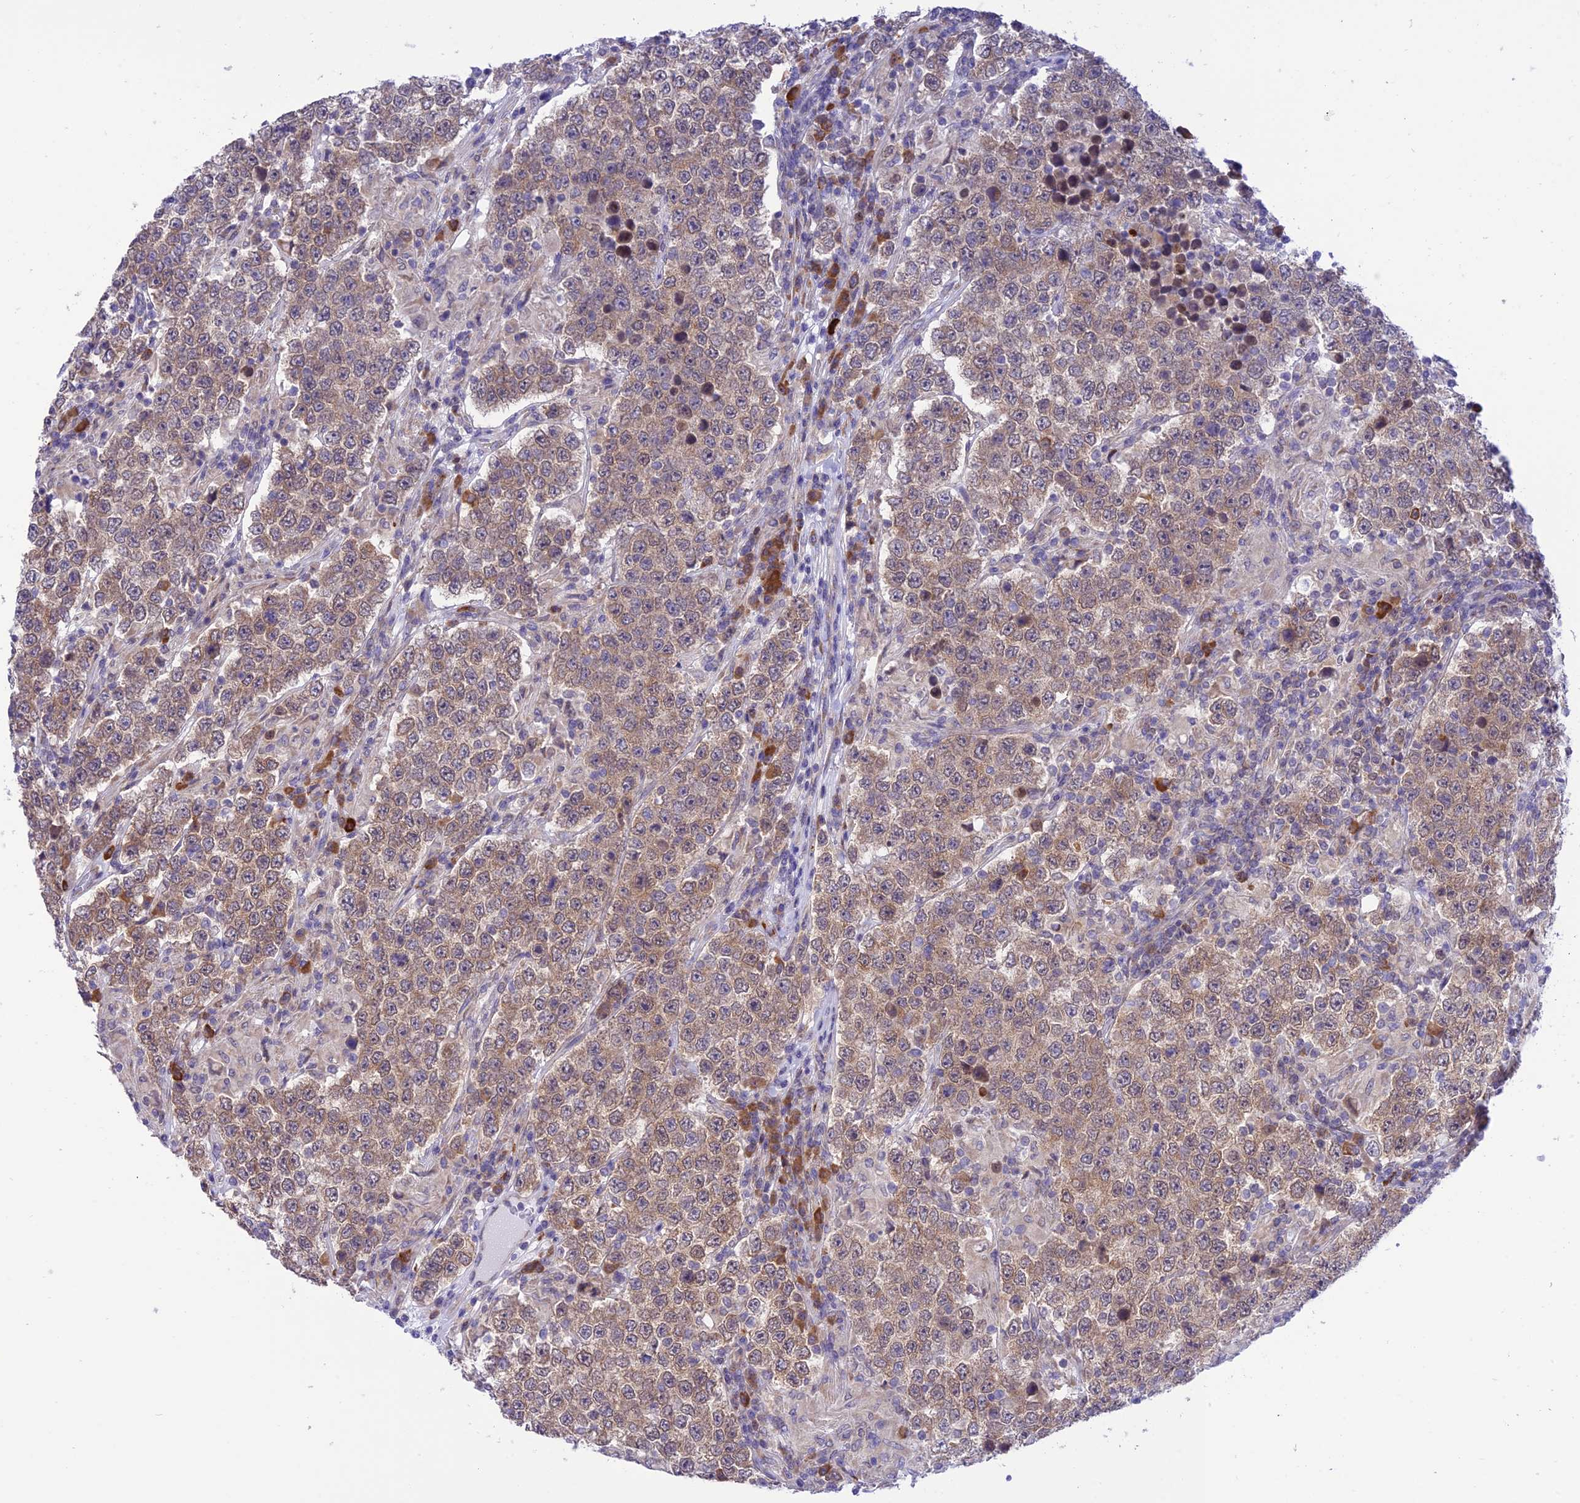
{"staining": {"intensity": "weak", "quantity": "25%-75%", "location": "cytoplasmic/membranous"}, "tissue": "testis cancer", "cell_type": "Tumor cells", "image_type": "cancer", "snomed": [{"axis": "morphology", "description": "Normal tissue, NOS"}, {"axis": "morphology", "description": "Urothelial carcinoma, High grade"}, {"axis": "morphology", "description": "Seminoma, NOS"}, {"axis": "morphology", "description": "Carcinoma, Embryonal, NOS"}, {"axis": "topography", "description": "Urinary bladder"}, {"axis": "topography", "description": "Testis"}], "caption": "Protein staining displays weak cytoplasmic/membranous positivity in about 25%-75% of tumor cells in testis seminoma. (brown staining indicates protein expression, while blue staining denotes nuclei).", "gene": "RNF126", "patient": {"sex": "male", "age": 41}}